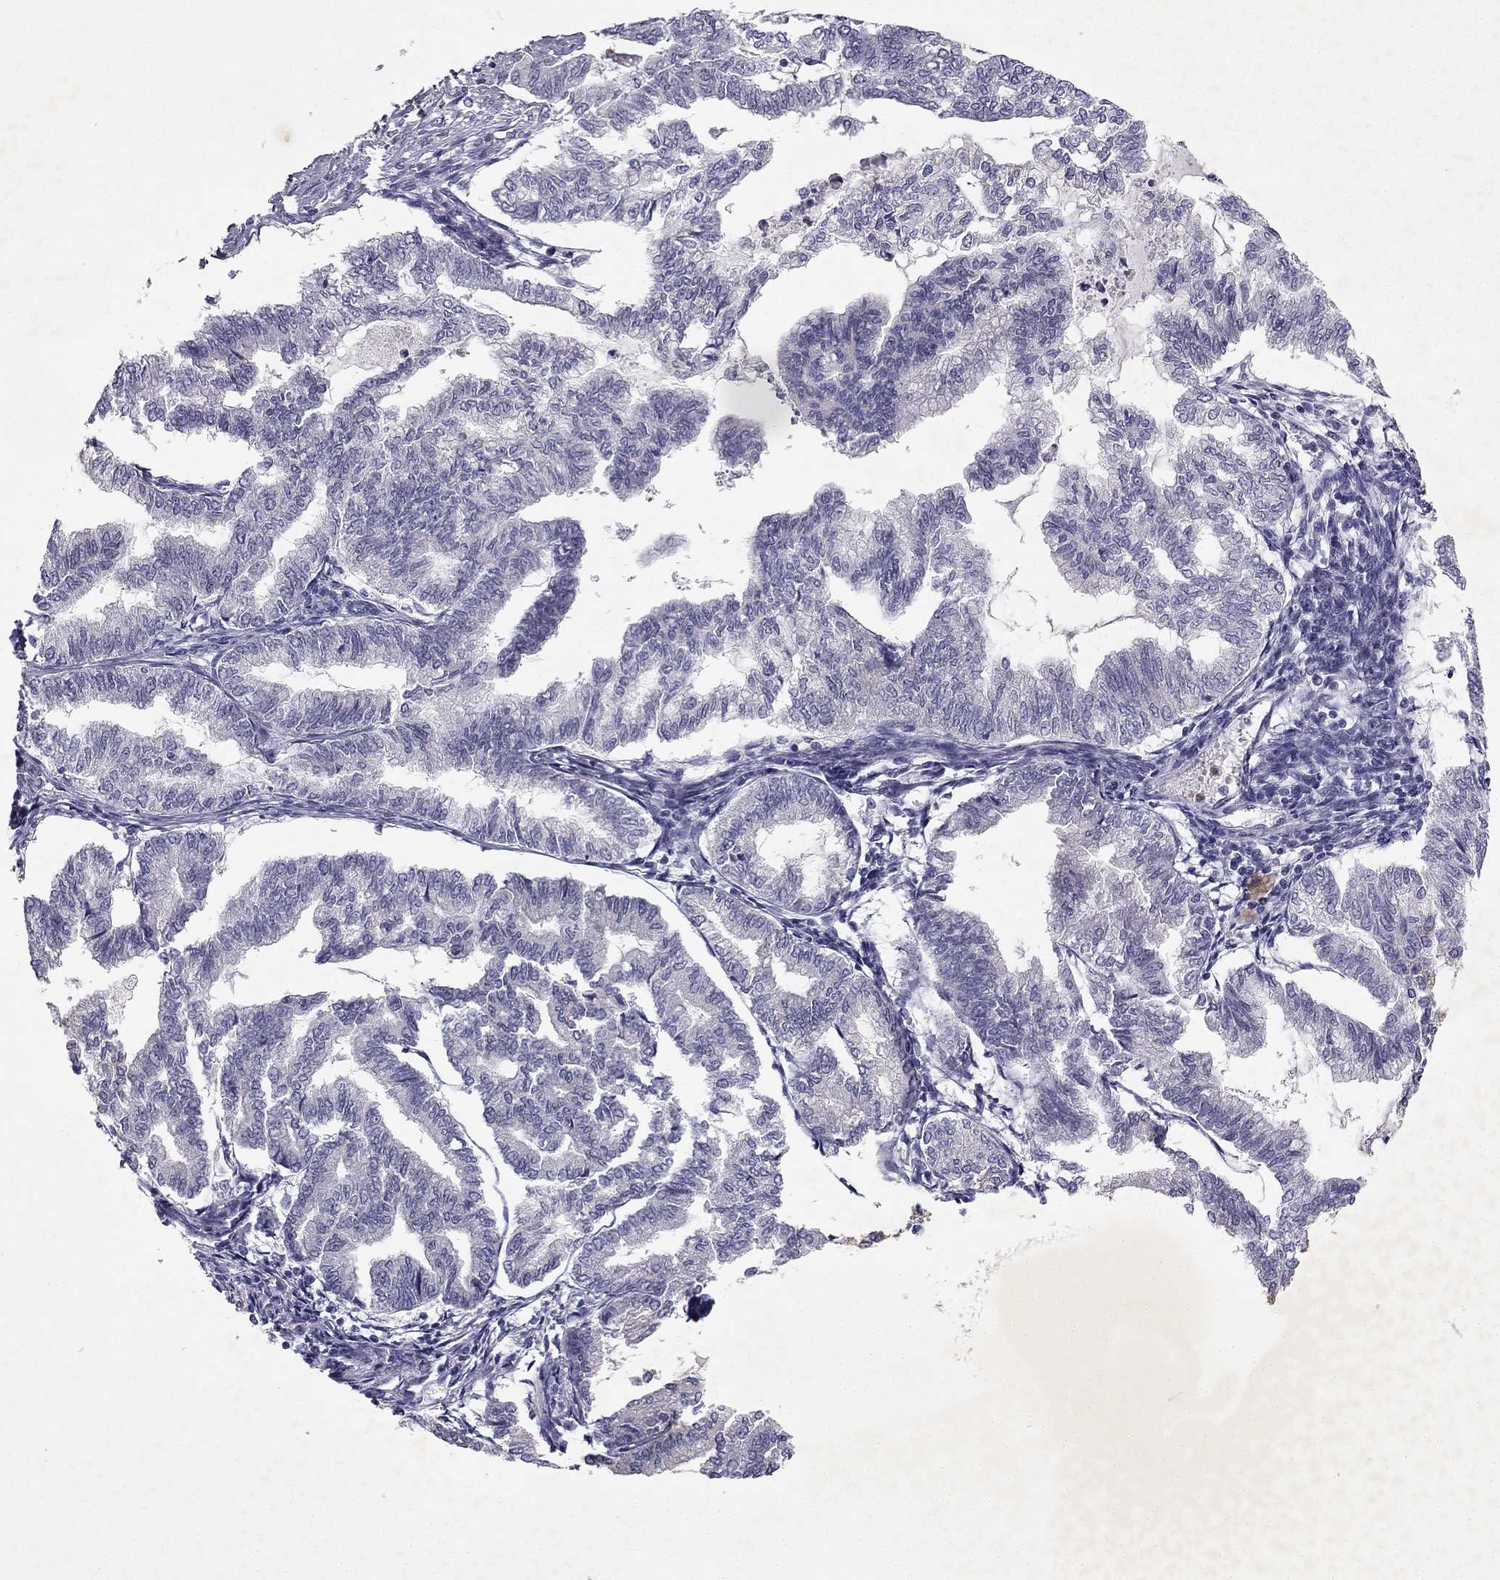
{"staining": {"intensity": "negative", "quantity": "none", "location": "none"}, "tissue": "endometrial cancer", "cell_type": "Tumor cells", "image_type": "cancer", "snomed": [{"axis": "morphology", "description": "Adenocarcinoma, NOS"}, {"axis": "topography", "description": "Endometrium"}], "caption": "The photomicrograph demonstrates no significant positivity in tumor cells of adenocarcinoma (endometrial). (DAB (3,3'-diaminobenzidine) immunohistochemistry, high magnification).", "gene": "SLC6A4", "patient": {"sex": "female", "age": 79}}